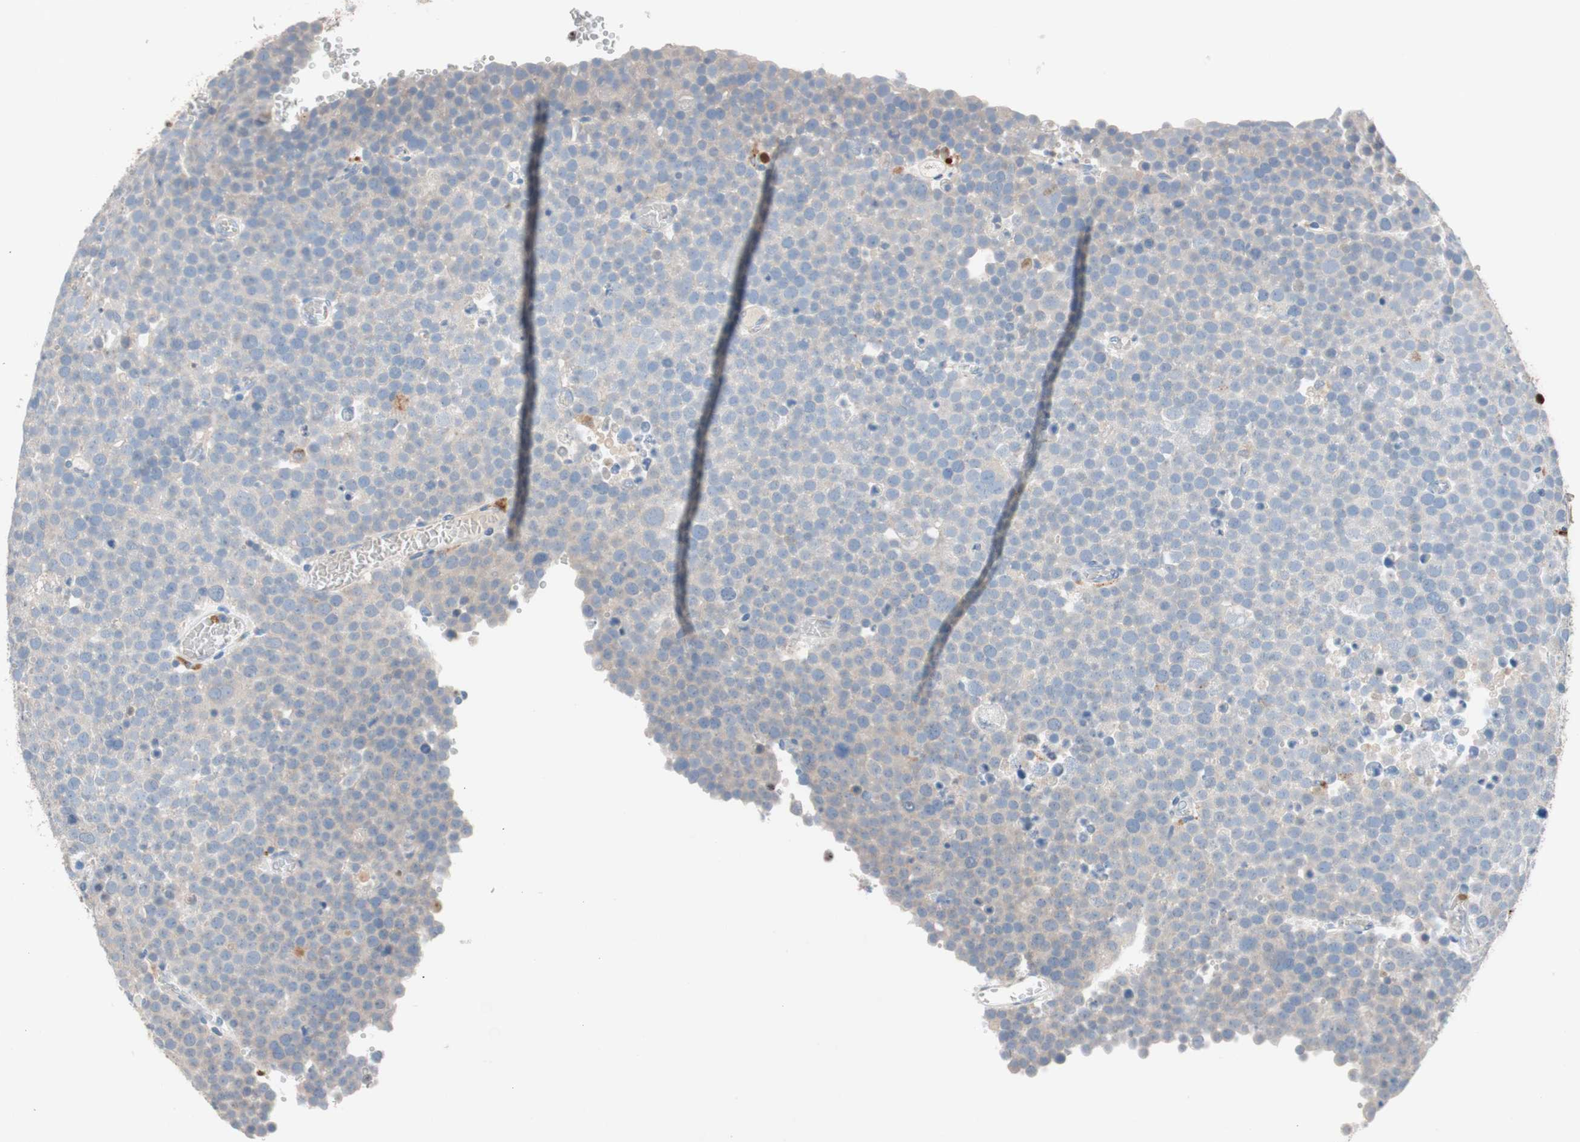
{"staining": {"intensity": "weak", "quantity": "25%-75%", "location": "cytoplasmic/membranous"}, "tissue": "testis cancer", "cell_type": "Tumor cells", "image_type": "cancer", "snomed": [{"axis": "morphology", "description": "Seminoma, NOS"}, {"axis": "topography", "description": "Testis"}], "caption": "Tumor cells reveal low levels of weak cytoplasmic/membranous staining in about 25%-75% of cells in testis seminoma.", "gene": "CLEC4D", "patient": {"sex": "male", "age": 71}}